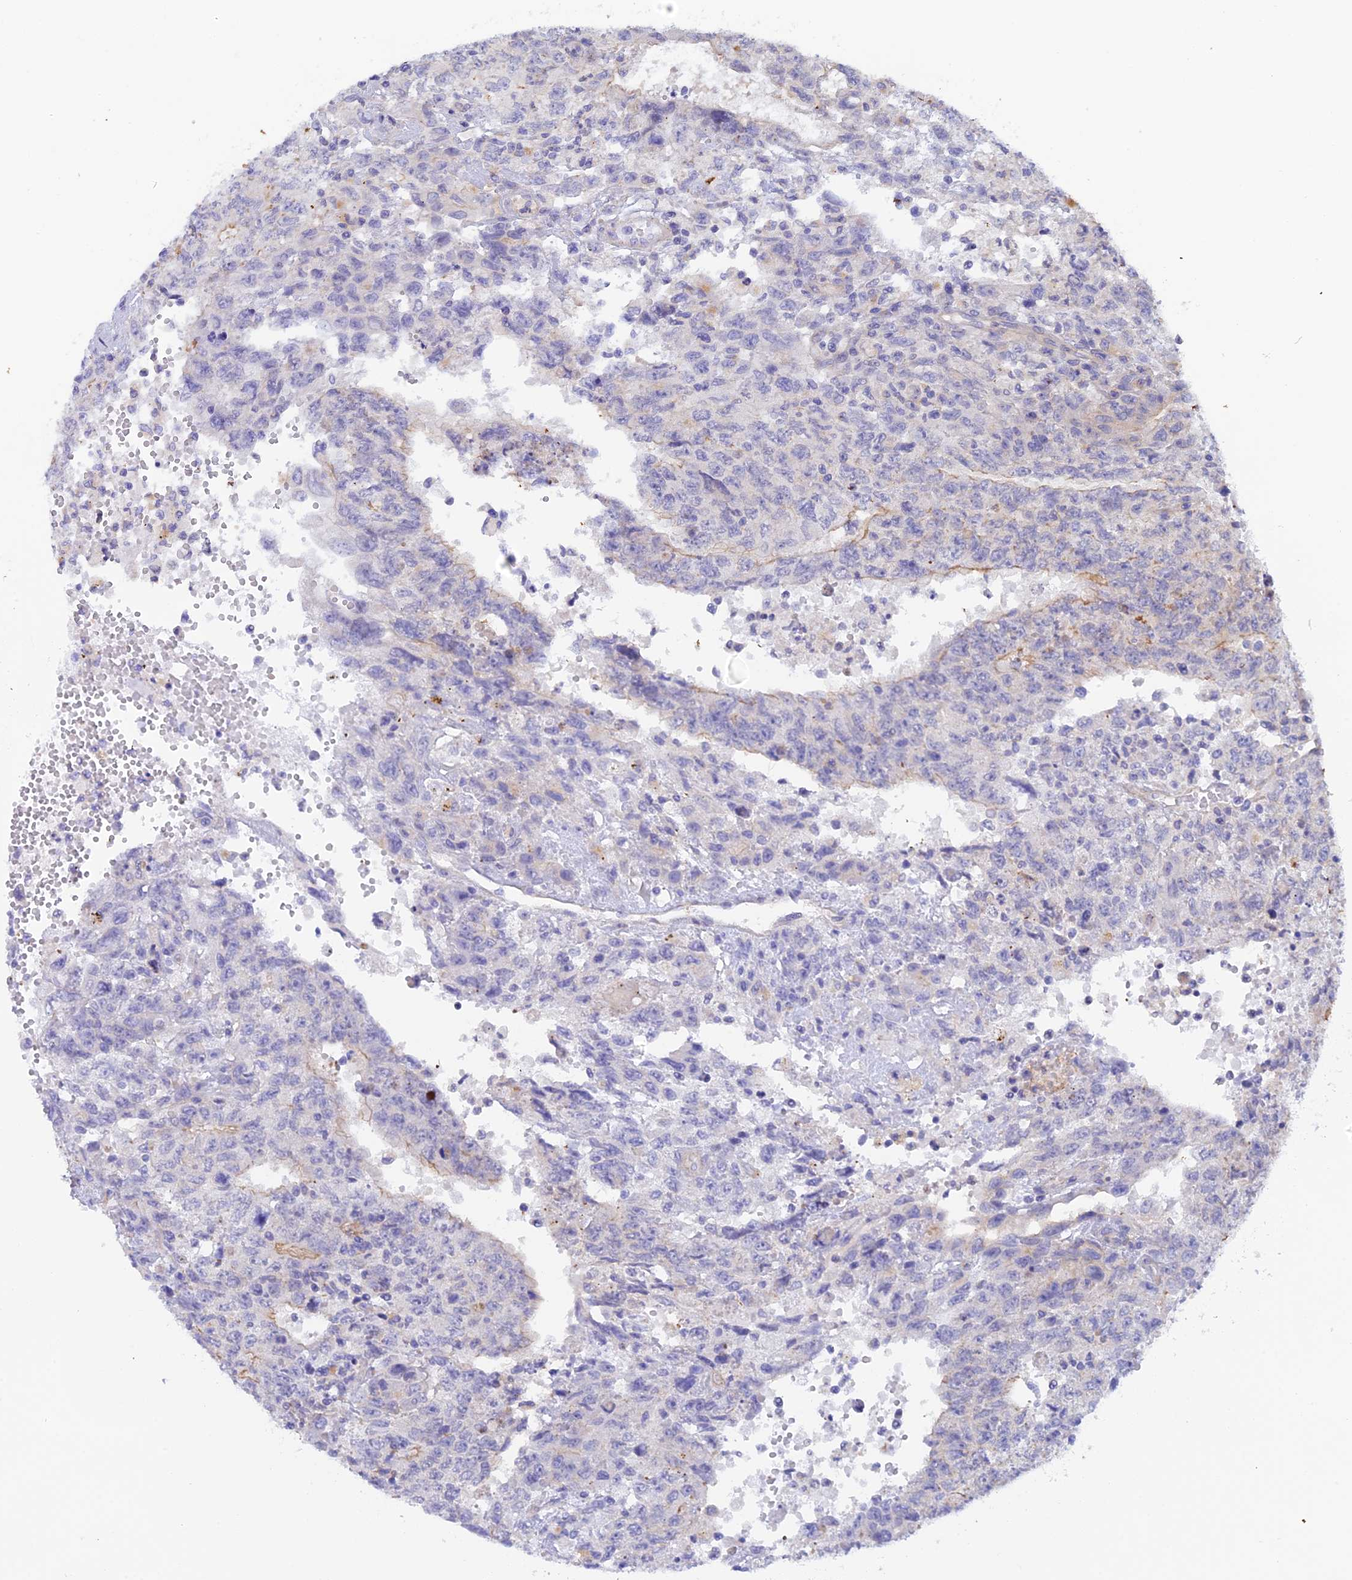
{"staining": {"intensity": "weak", "quantity": "<25%", "location": "cytoplasmic/membranous"}, "tissue": "testis cancer", "cell_type": "Tumor cells", "image_type": "cancer", "snomed": [{"axis": "morphology", "description": "Carcinoma, Embryonal, NOS"}, {"axis": "topography", "description": "Testis"}], "caption": "The micrograph demonstrates no significant staining in tumor cells of testis embryonal carcinoma.", "gene": "FZR1", "patient": {"sex": "male", "age": 34}}